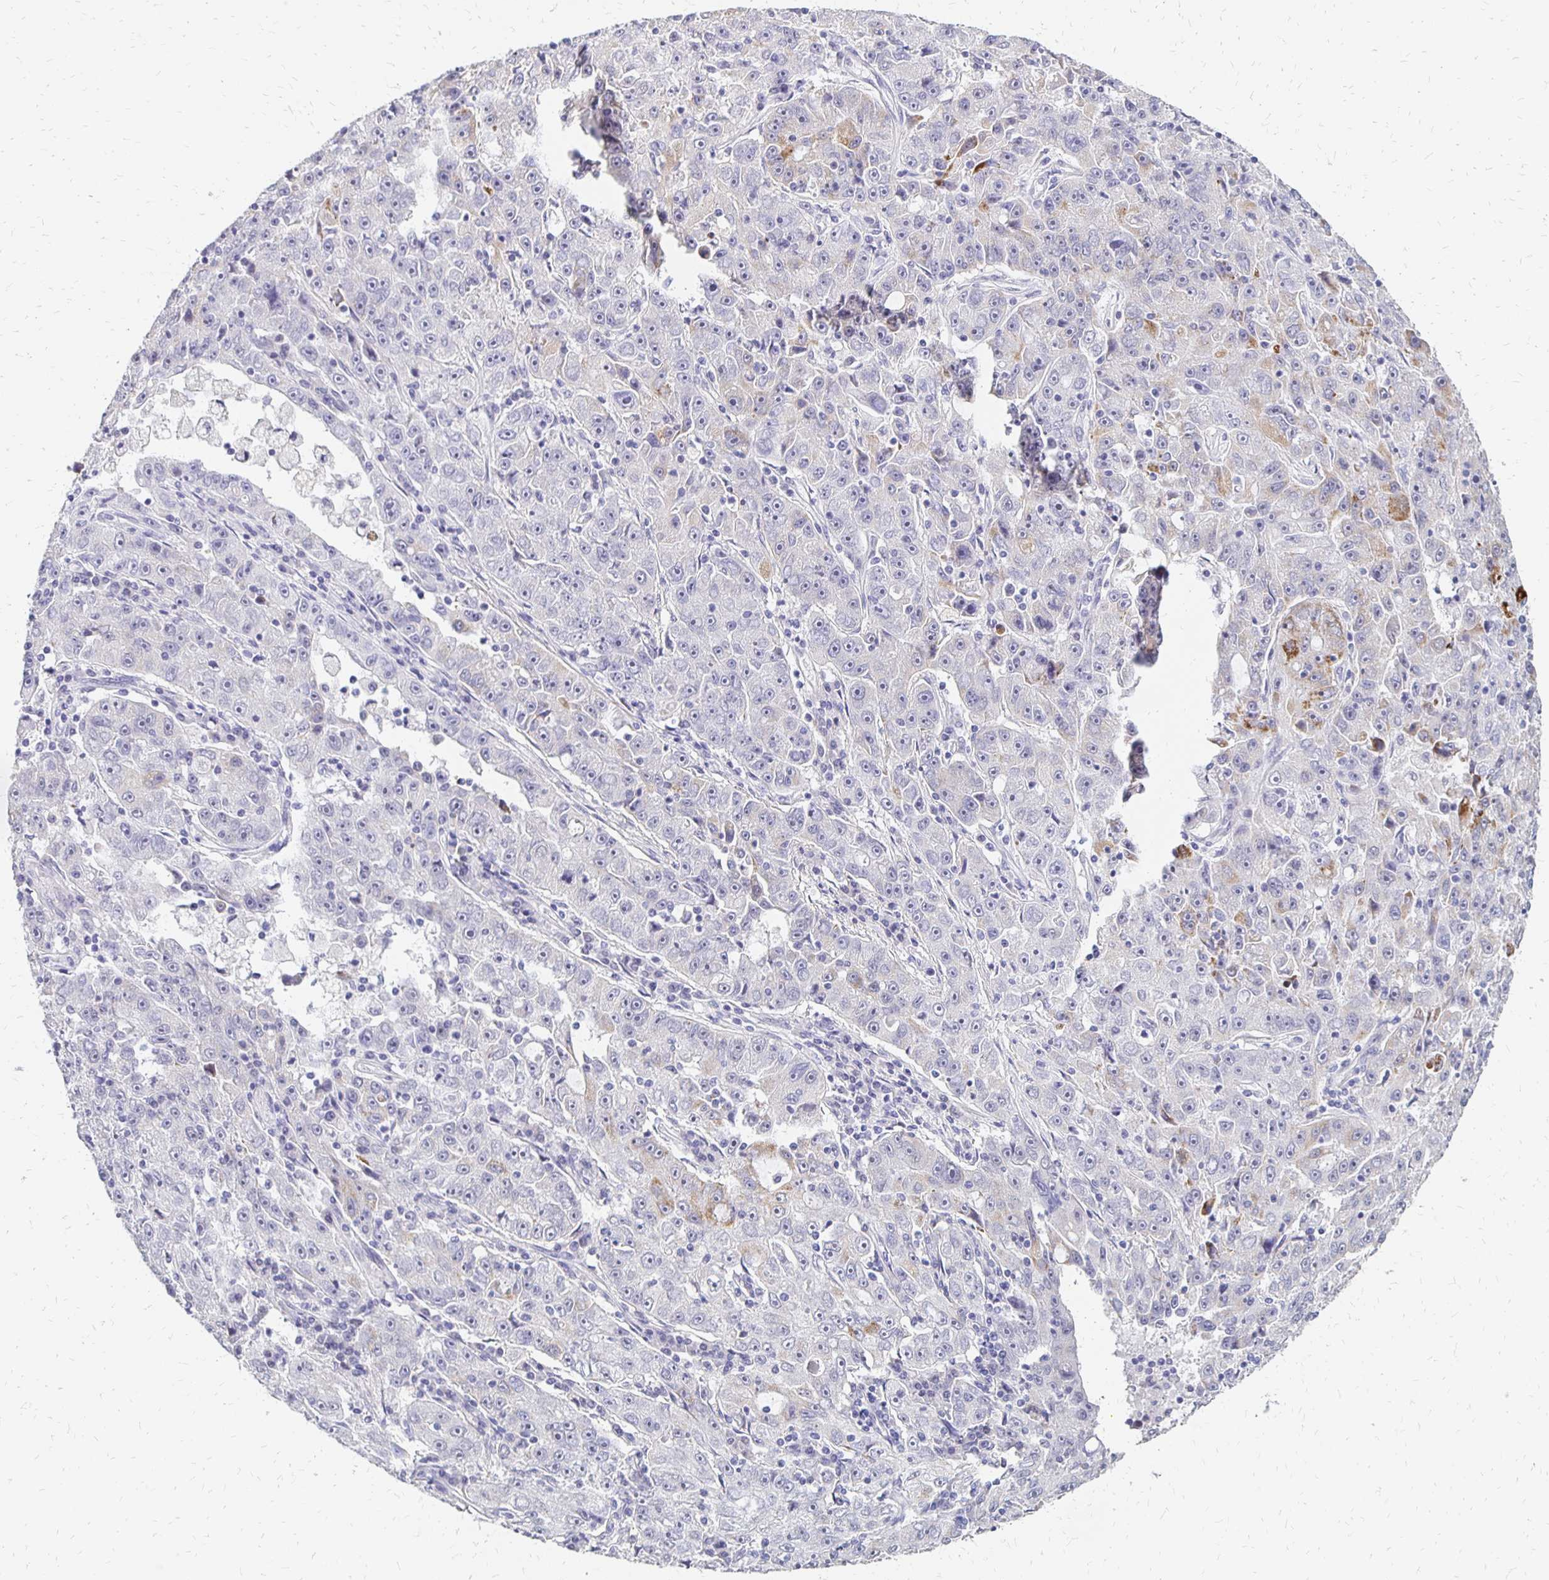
{"staining": {"intensity": "moderate", "quantity": "<25%", "location": "cytoplasmic/membranous"}, "tissue": "lung cancer", "cell_type": "Tumor cells", "image_type": "cancer", "snomed": [{"axis": "morphology", "description": "Normal morphology"}, {"axis": "morphology", "description": "Adenocarcinoma, NOS"}, {"axis": "topography", "description": "Lymph node"}, {"axis": "topography", "description": "Lung"}], "caption": "This is a micrograph of IHC staining of lung cancer (adenocarcinoma), which shows moderate staining in the cytoplasmic/membranous of tumor cells.", "gene": "ATOSB", "patient": {"sex": "female", "age": 57}}